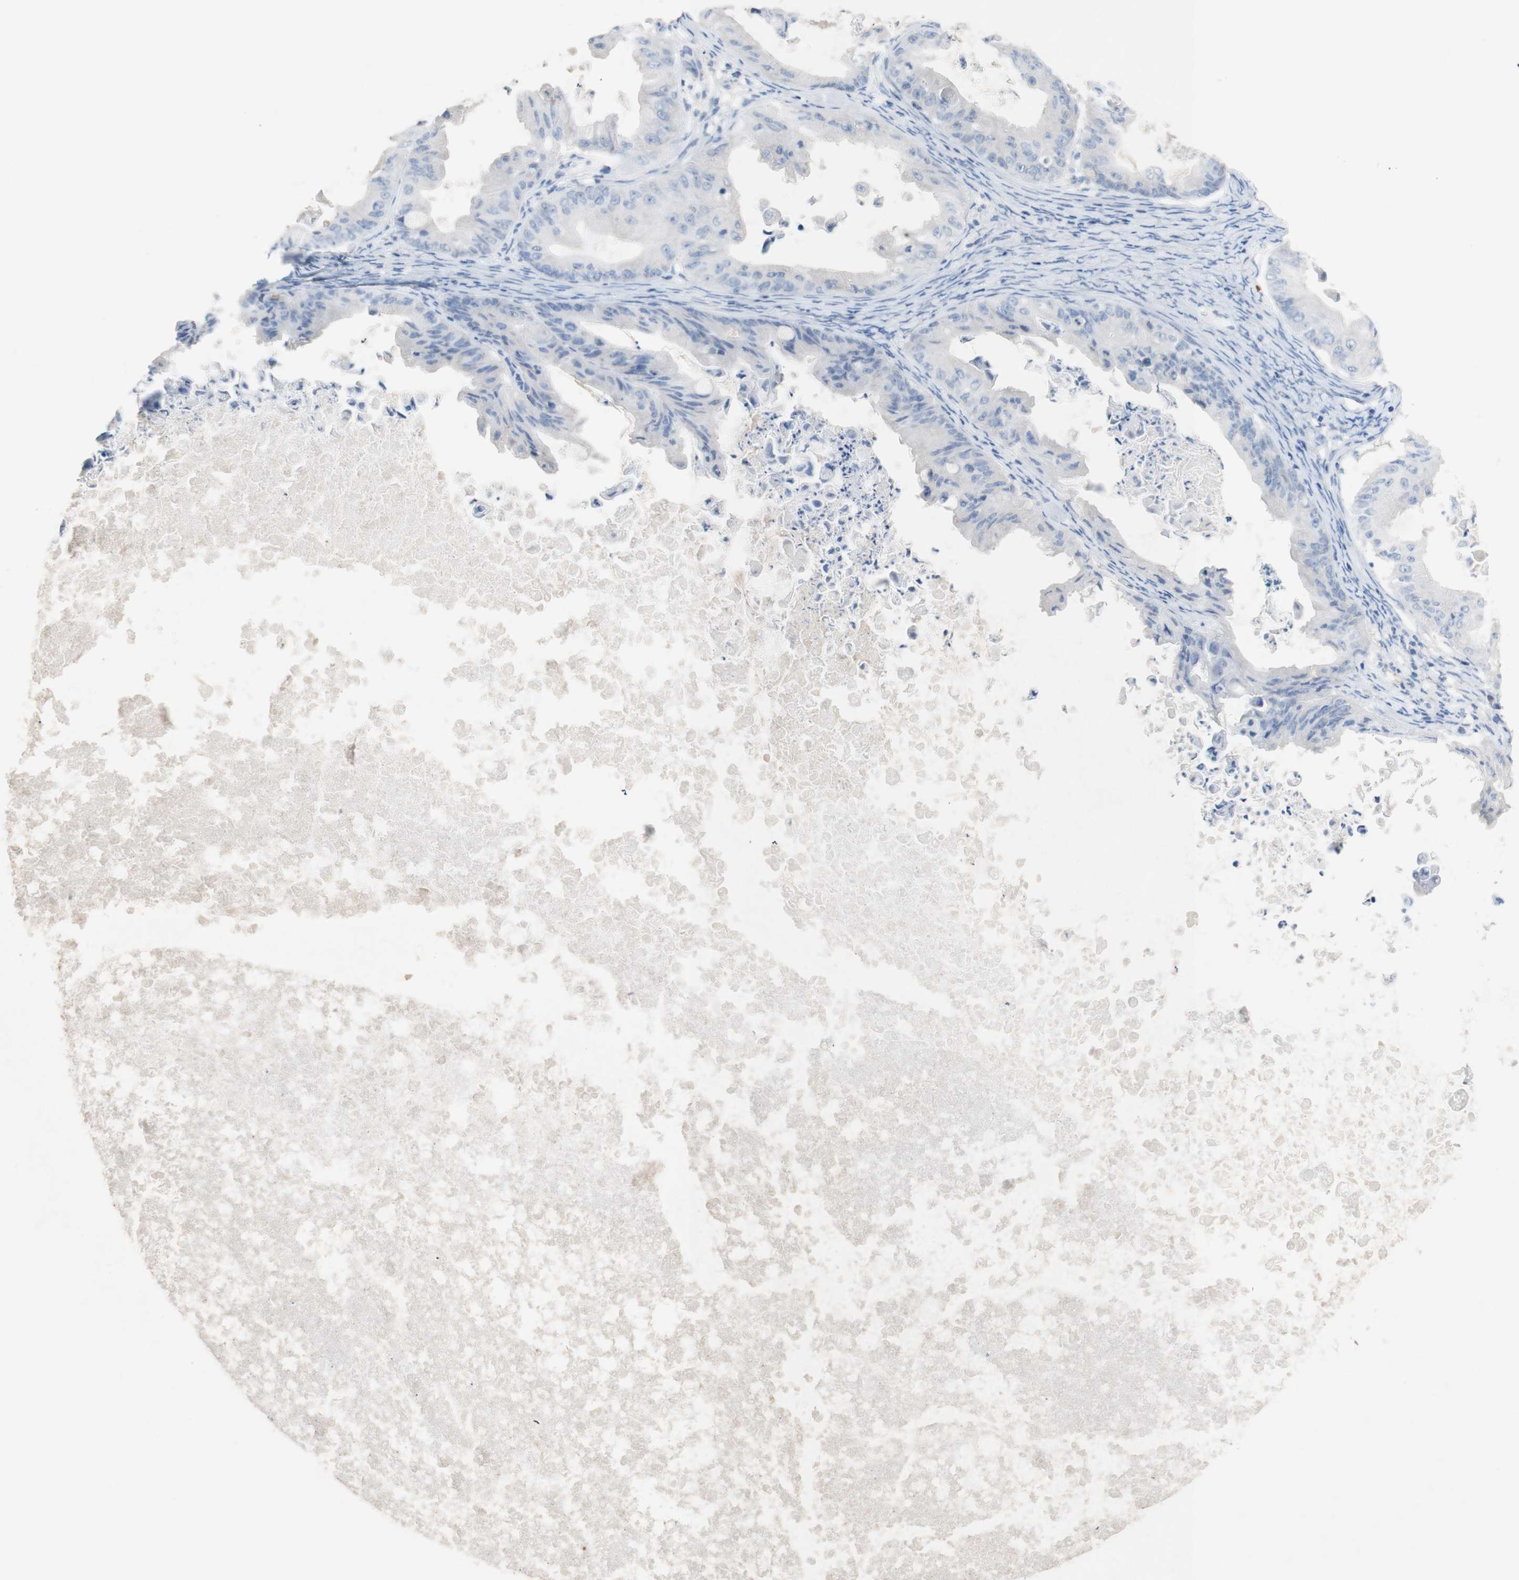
{"staining": {"intensity": "negative", "quantity": "none", "location": "none"}, "tissue": "ovarian cancer", "cell_type": "Tumor cells", "image_type": "cancer", "snomed": [{"axis": "morphology", "description": "Cystadenocarcinoma, mucinous, NOS"}, {"axis": "topography", "description": "Ovary"}], "caption": "Tumor cells show no significant protein staining in mucinous cystadenocarcinoma (ovarian).", "gene": "PACSIN1", "patient": {"sex": "female", "age": 37}}